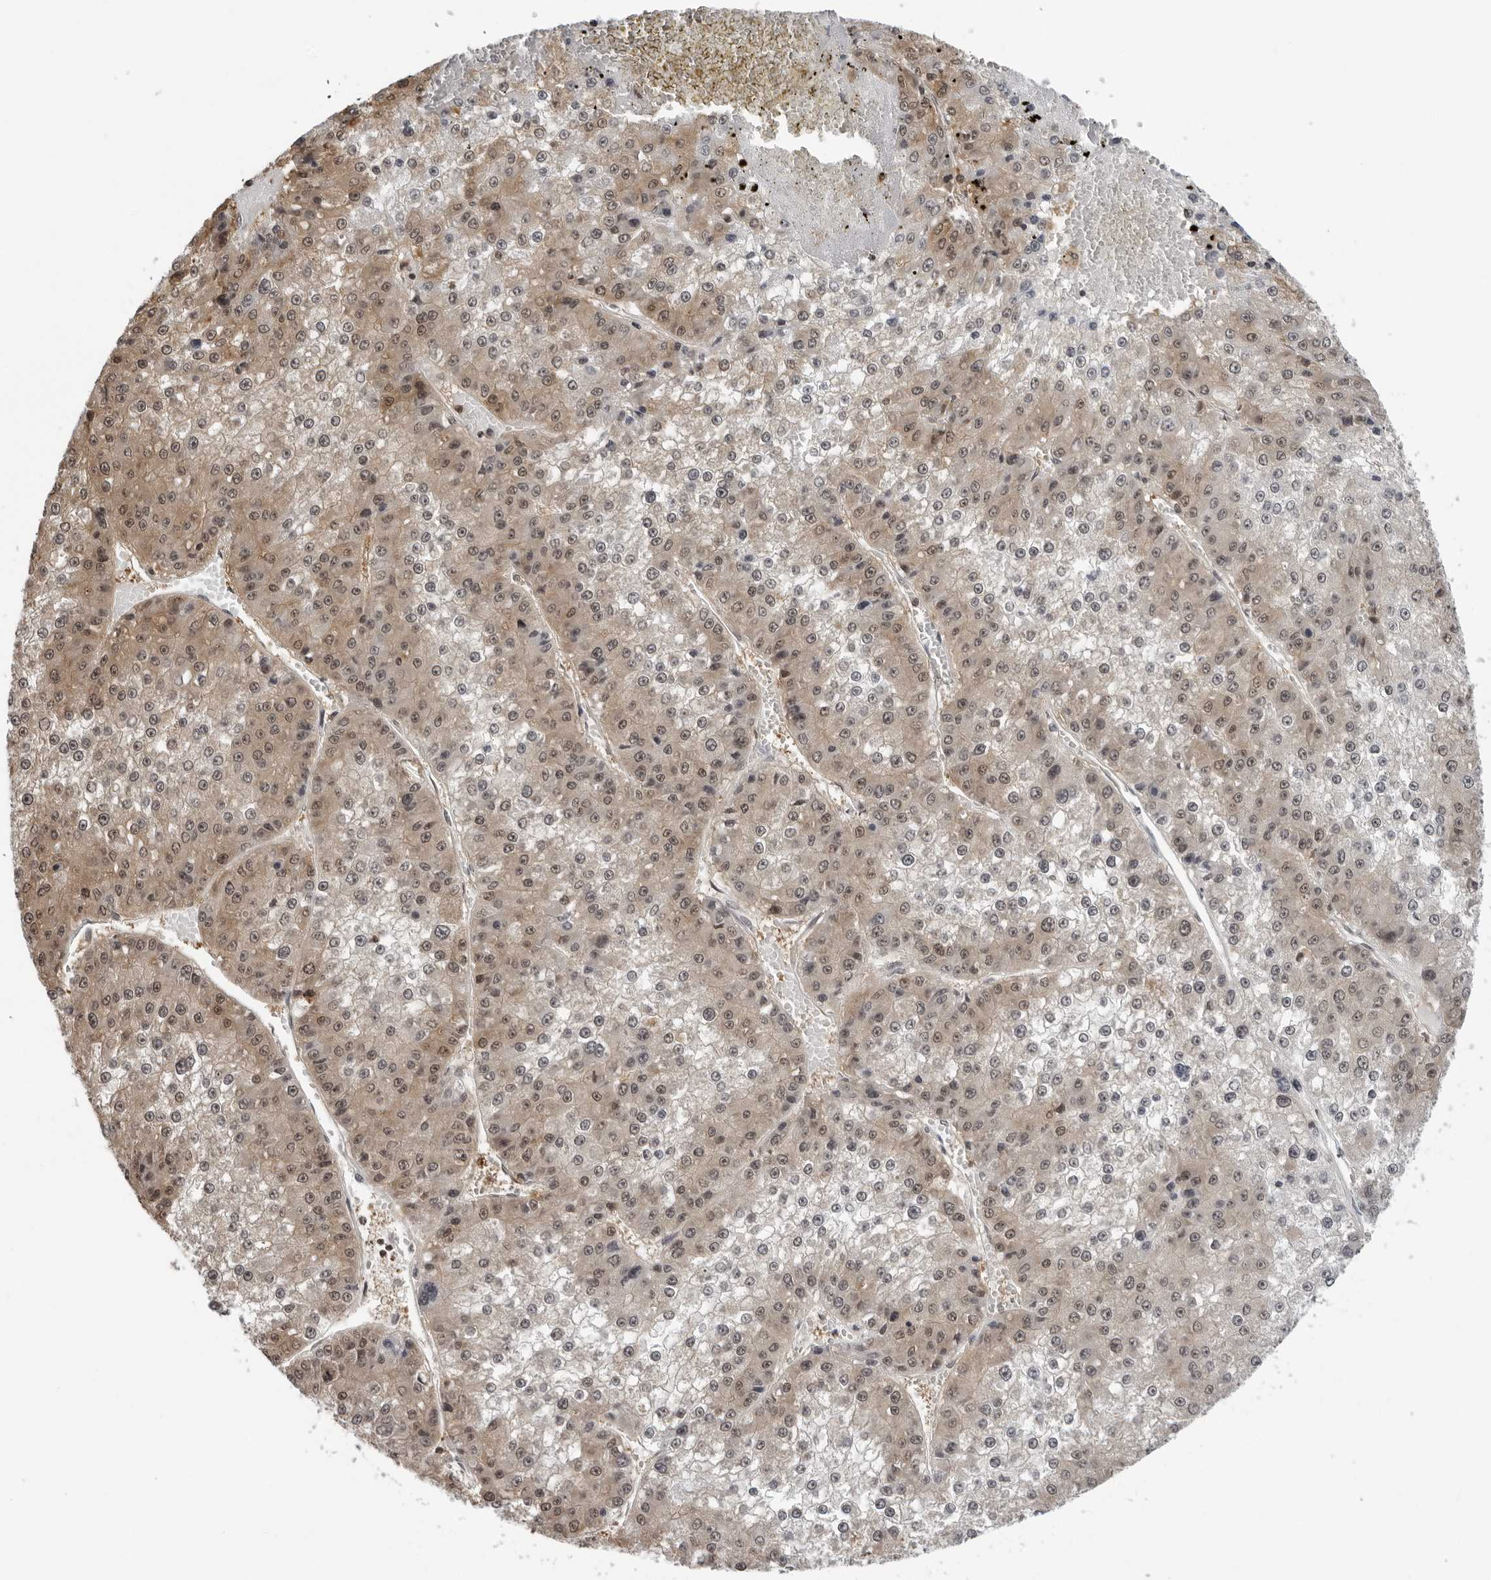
{"staining": {"intensity": "weak", "quantity": ">75%", "location": "cytoplasmic/membranous,nuclear"}, "tissue": "liver cancer", "cell_type": "Tumor cells", "image_type": "cancer", "snomed": [{"axis": "morphology", "description": "Carcinoma, Hepatocellular, NOS"}, {"axis": "topography", "description": "Liver"}], "caption": "Immunohistochemistry (IHC) photomicrograph of neoplastic tissue: human liver hepatocellular carcinoma stained using immunohistochemistry reveals low levels of weak protein expression localized specifically in the cytoplasmic/membranous and nuclear of tumor cells, appearing as a cytoplasmic/membranous and nuclear brown color.", "gene": "HSPH1", "patient": {"sex": "female", "age": 73}}